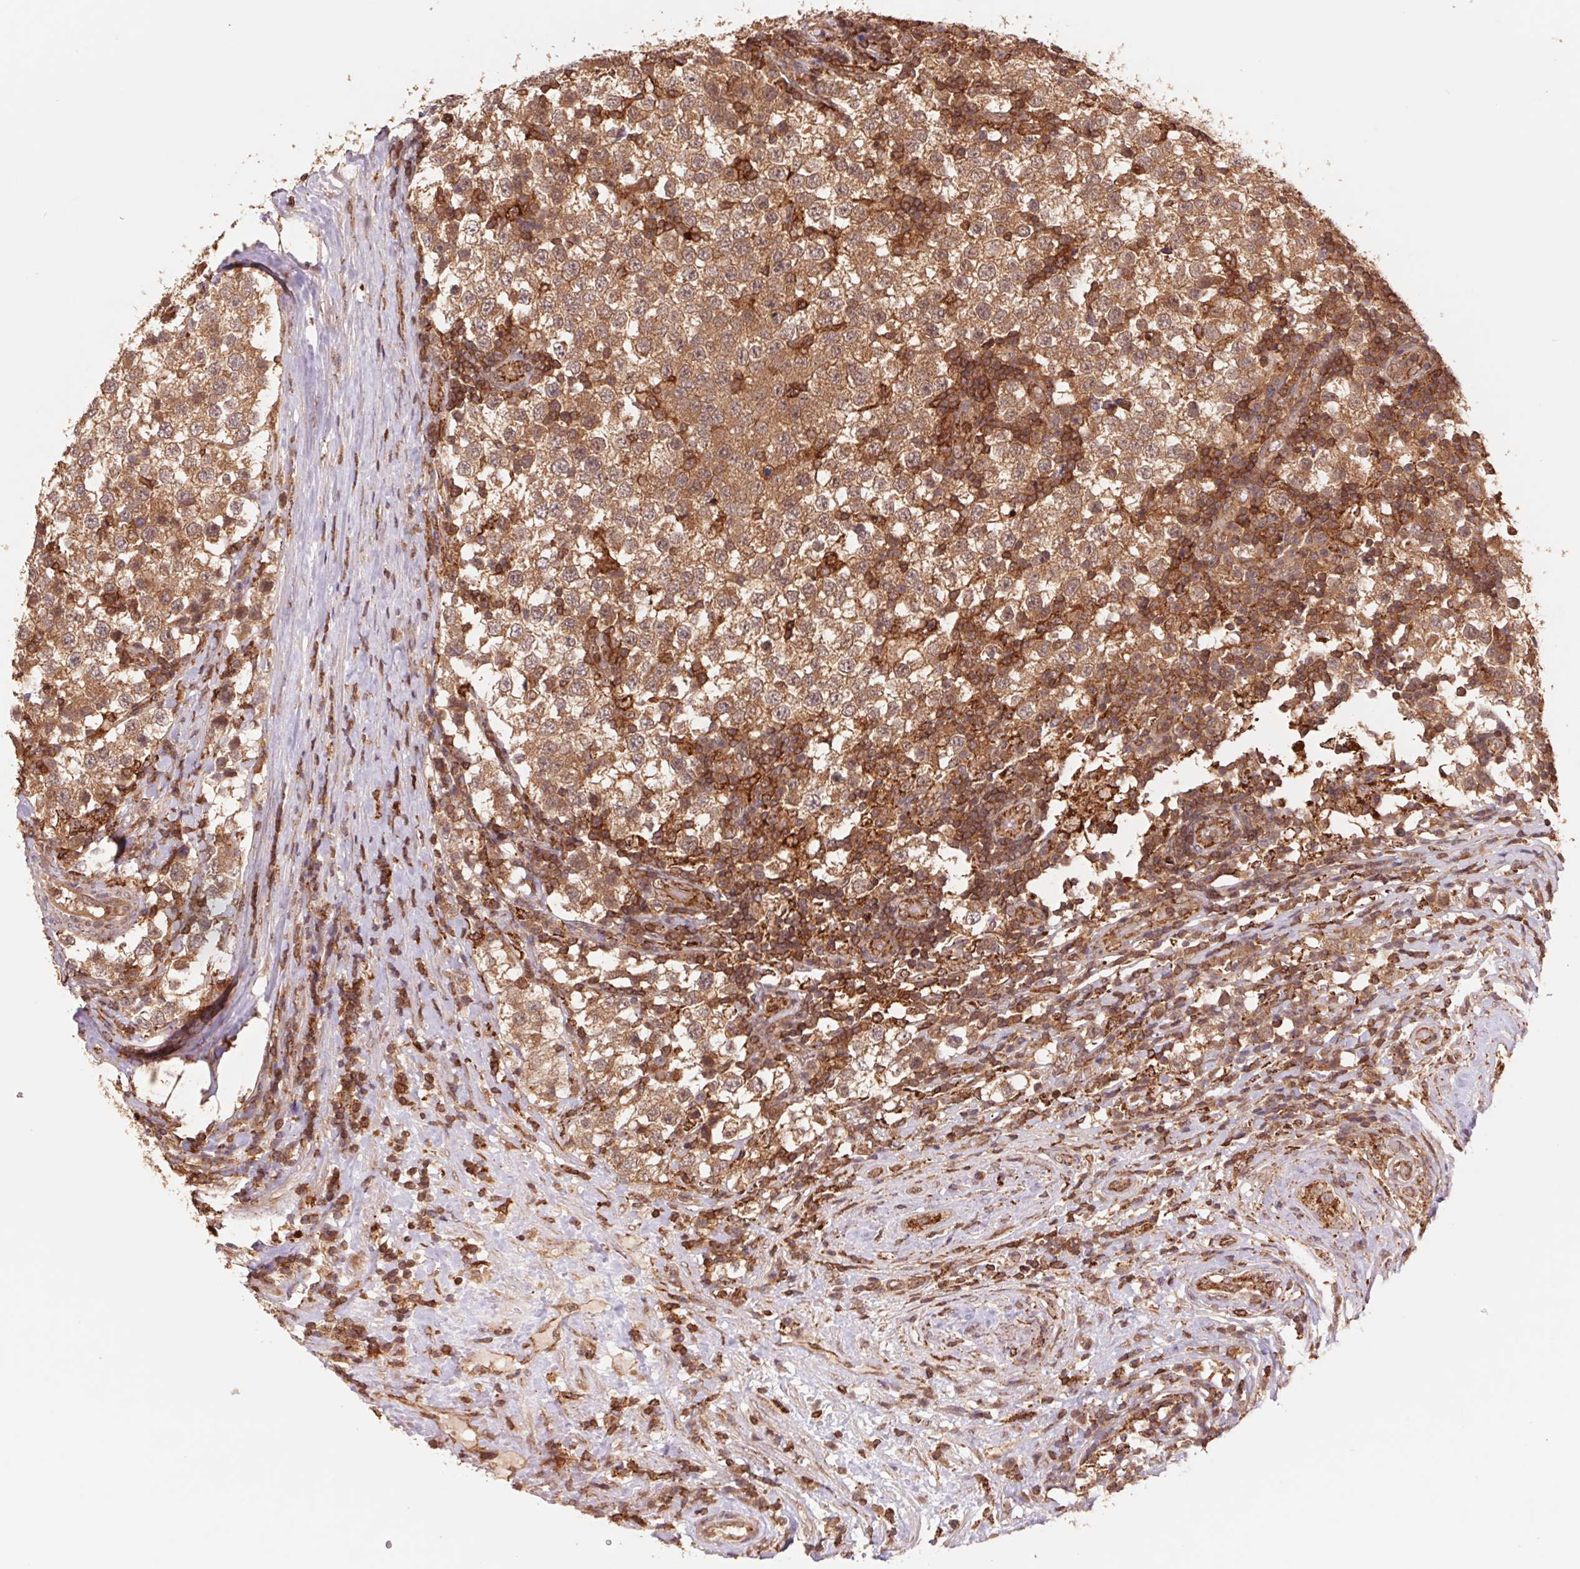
{"staining": {"intensity": "moderate", "quantity": ">75%", "location": "cytoplasmic/membranous"}, "tissue": "testis cancer", "cell_type": "Tumor cells", "image_type": "cancer", "snomed": [{"axis": "morphology", "description": "Seminoma, NOS"}, {"axis": "topography", "description": "Testis"}], "caption": "An immunohistochemistry (IHC) micrograph of neoplastic tissue is shown. Protein staining in brown shows moderate cytoplasmic/membranous positivity in testis cancer (seminoma) within tumor cells.", "gene": "URM1", "patient": {"sex": "male", "age": 34}}